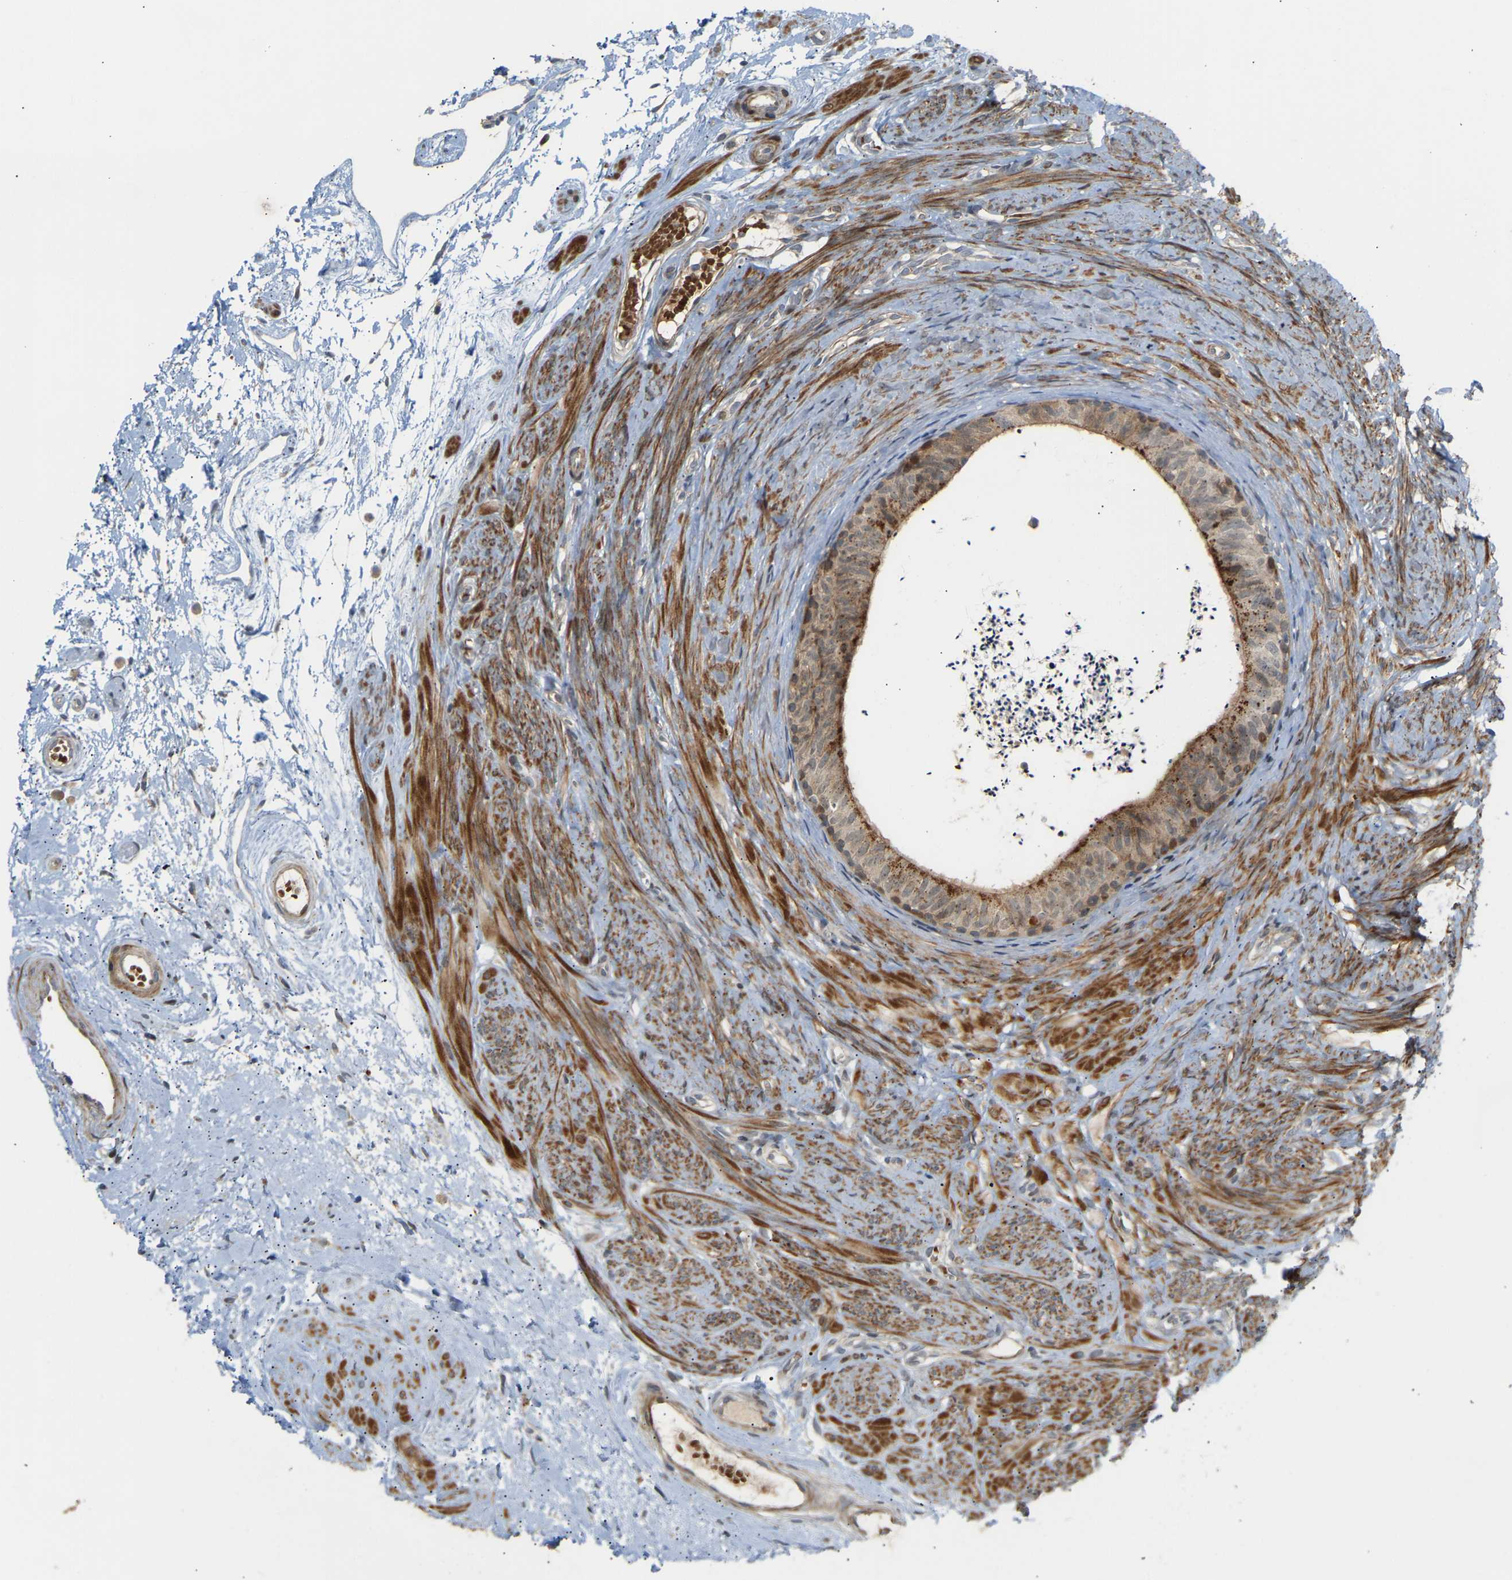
{"staining": {"intensity": "moderate", "quantity": ">75%", "location": "cytoplasmic/membranous"}, "tissue": "epididymis", "cell_type": "Glandular cells", "image_type": "normal", "snomed": [{"axis": "morphology", "description": "Normal tissue, NOS"}, {"axis": "topography", "description": "Epididymis"}], "caption": "This is a photomicrograph of IHC staining of benign epididymis, which shows moderate positivity in the cytoplasmic/membranous of glandular cells.", "gene": "POGLUT2", "patient": {"sex": "male", "age": 56}}